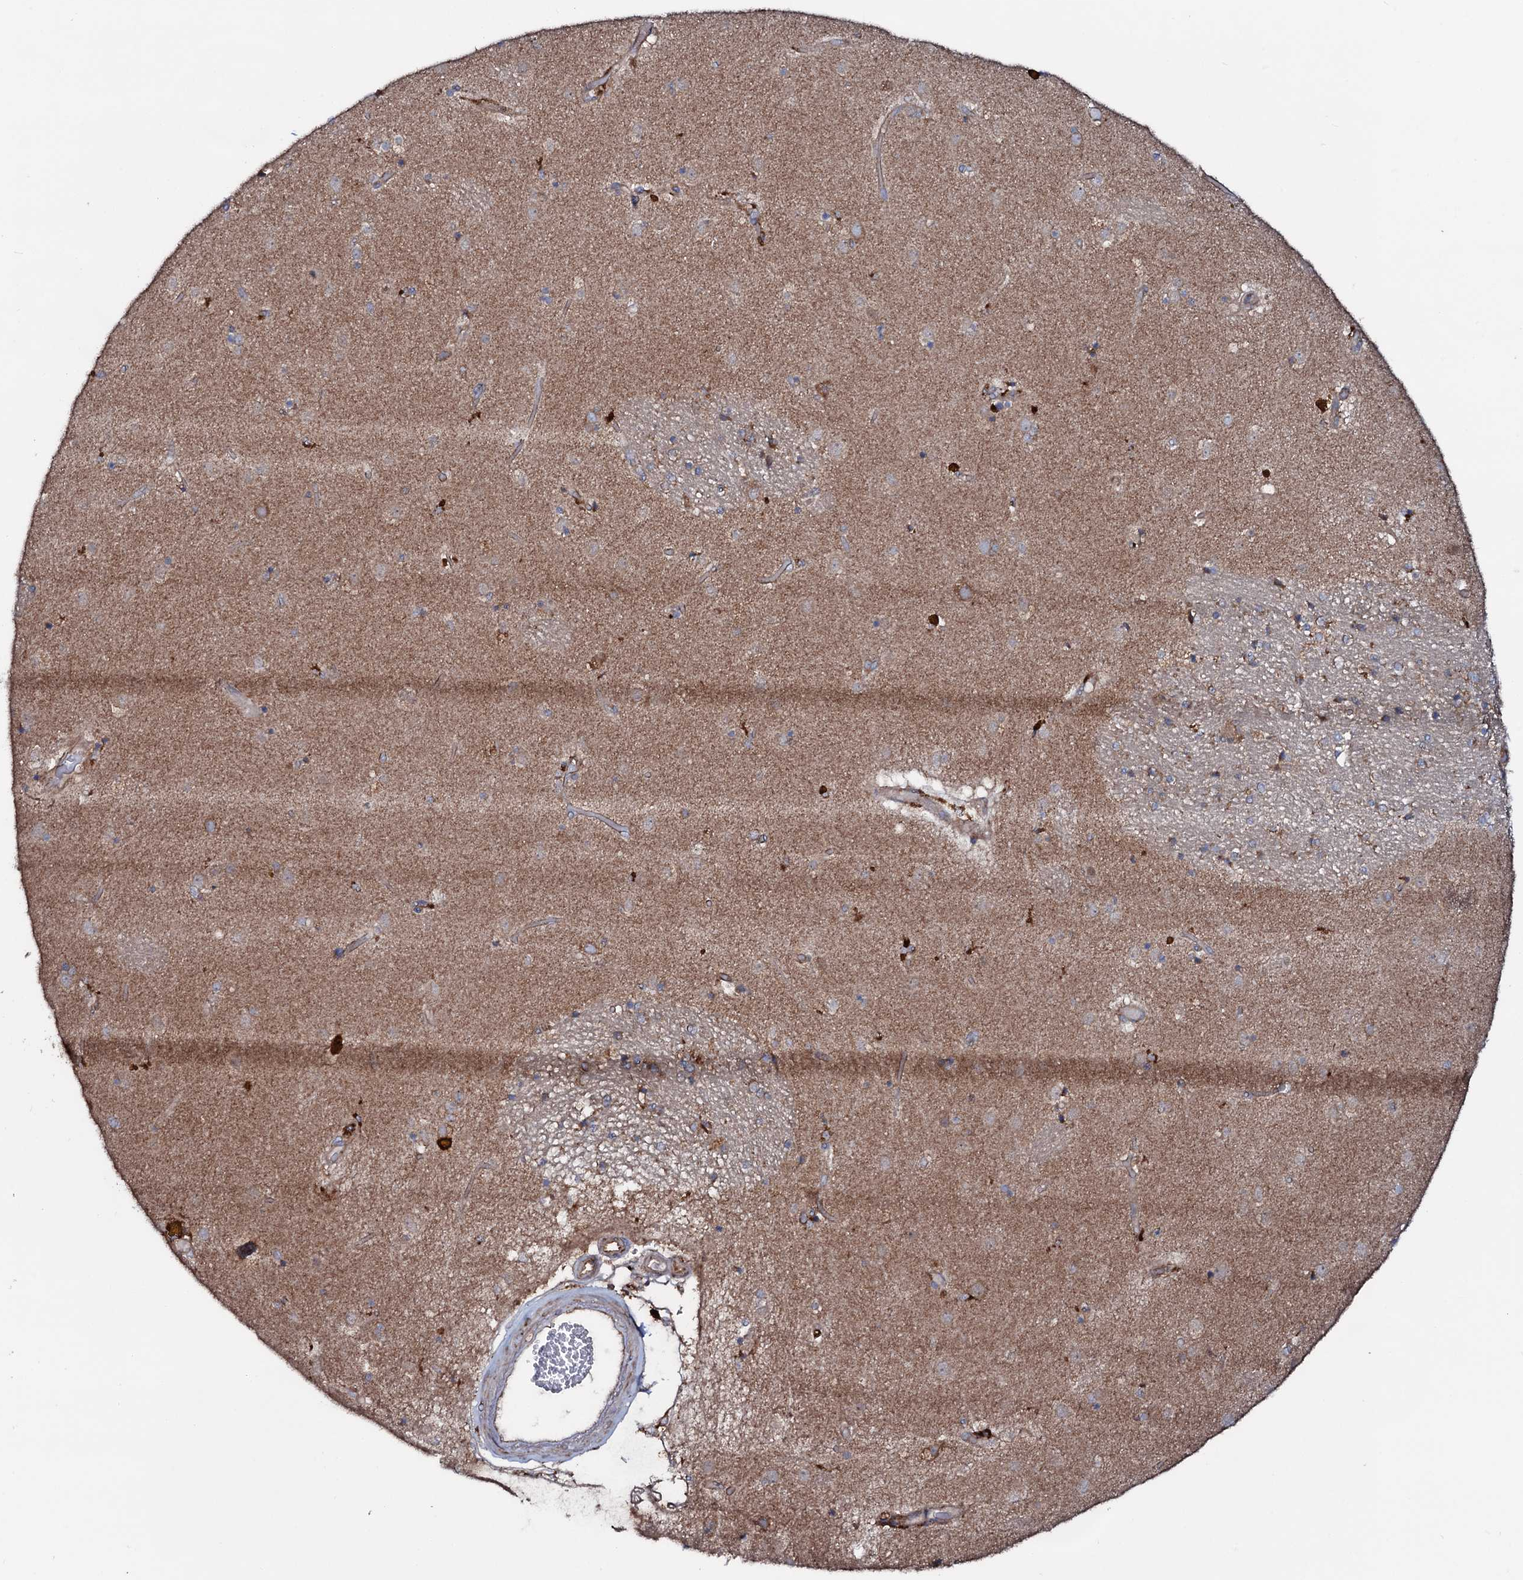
{"staining": {"intensity": "moderate", "quantity": "<25%", "location": "cytoplasmic/membranous"}, "tissue": "caudate", "cell_type": "Glial cells", "image_type": "normal", "snomed": [{"axis": "morphology", "description": "Normal tissue, NOS"}, {"axis": "topography", "description": "Lateral ventricle wall"}], "caption": "Protein expression analysis of unremarkable caudate shows moderate cytoplasmic/membranous expression in approximately <25% of glial cells.", "gene": "P2RX4", "patient": {"sex": "male", "age": 70}}